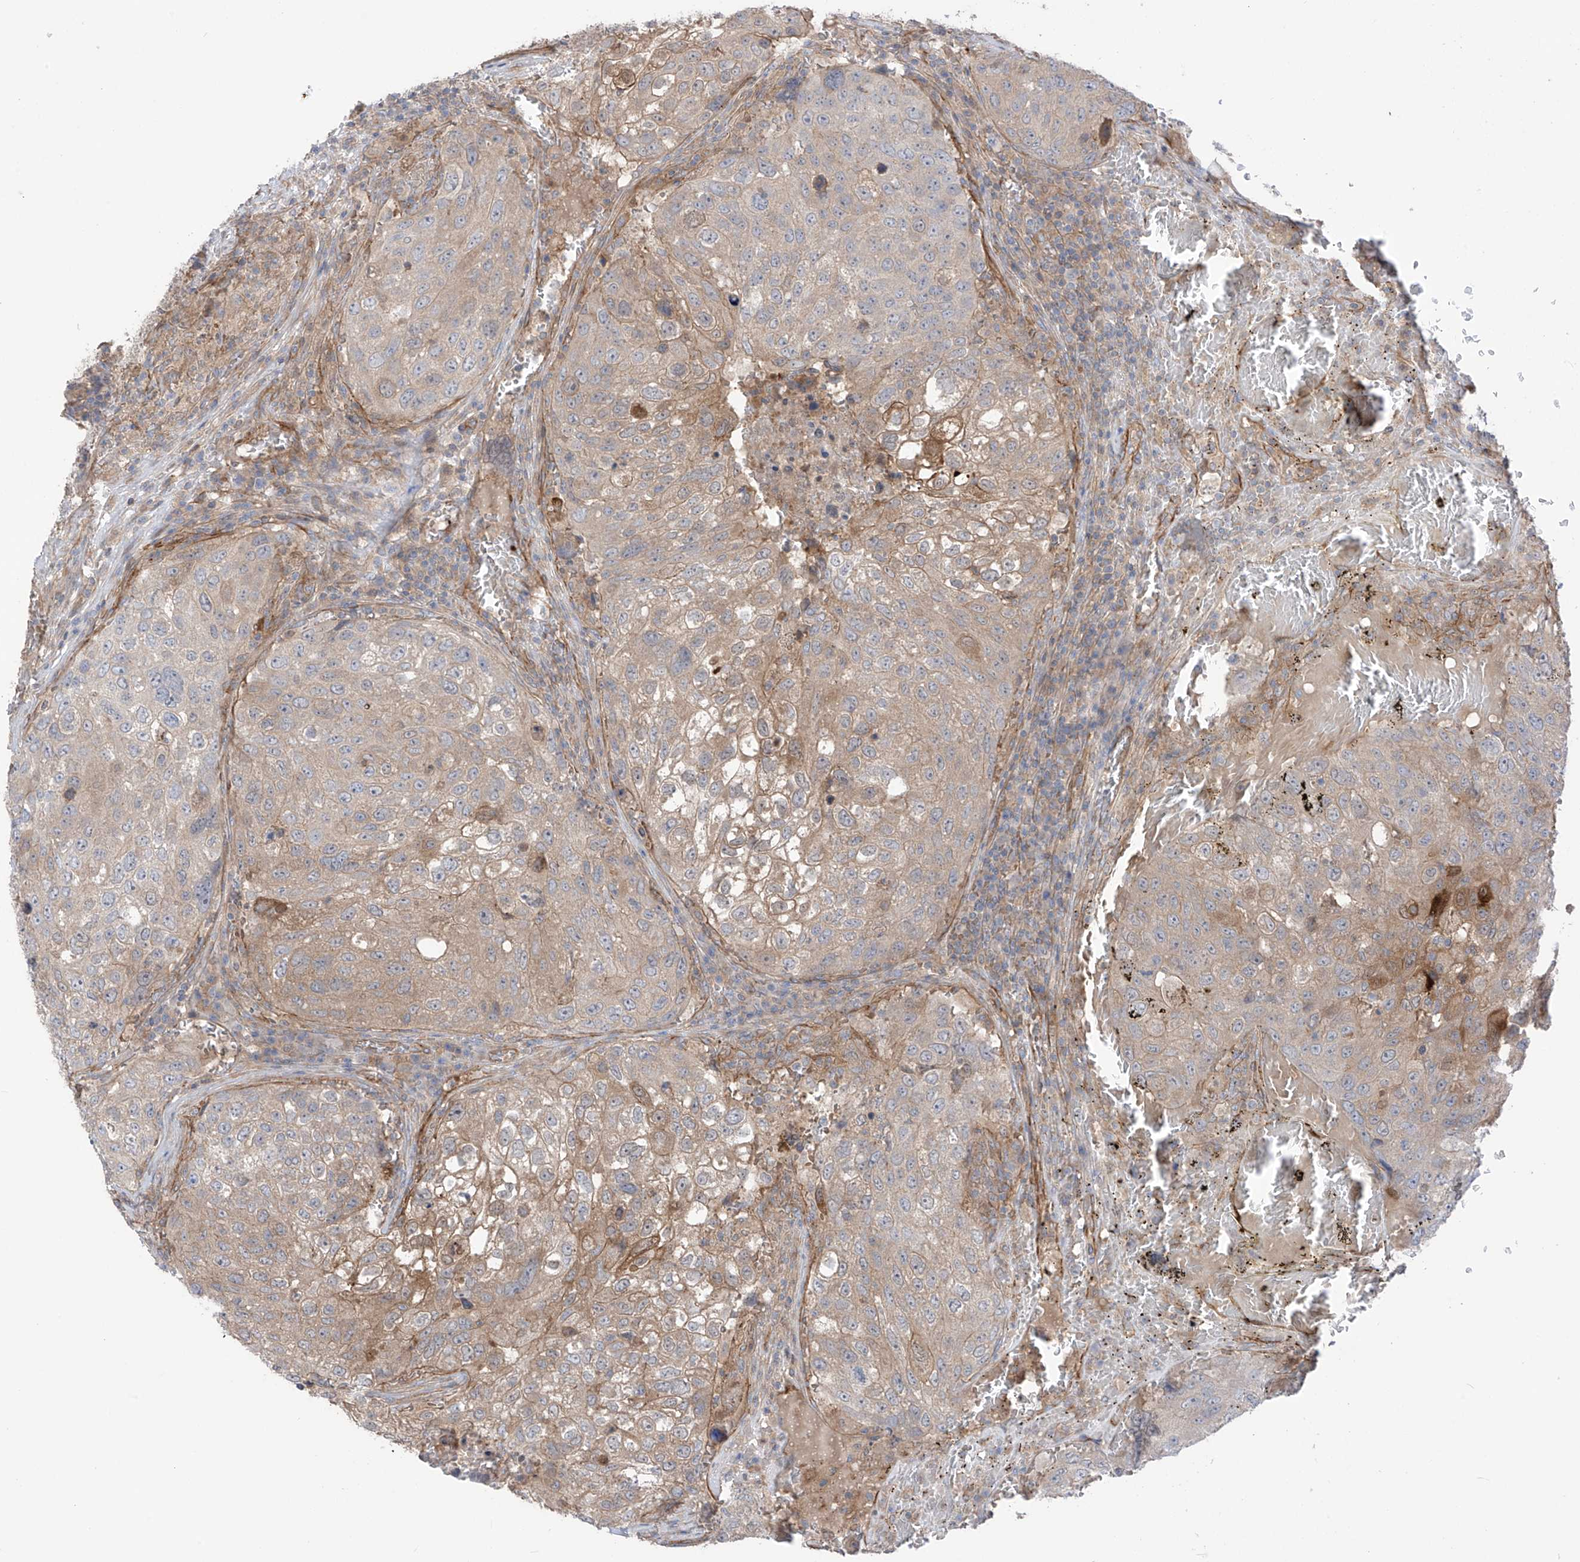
{"staining": {"intensity": "weak", "quantity": "25%-75%", "location": "cytoplasmic/membranous"}, "tissue": "urothelial cancer", "cell_type": "Tumor cells", "image_type": "cancer", "snomed": [{"axis": "morphology", "description": "Urothelial carcinoma, High grade"}, {"axis": "topography", "description": "Lymph node"}, {"axis": "topography", "description": "Urinary bladder"}], "caption": "Immunohistochemistry (IHC) histopathology image of neoplastic tissue: human urothelial cancer stained using immunohistochemistry (IHC) reveals low levels of weak protein expression localized specifically in the cytoplasmic/membranous of tumor cells, appearing as a cytoplasmic/membranous brown color.", "gene": "TRMU", "patient": {"sex": "male", "age": 51}}